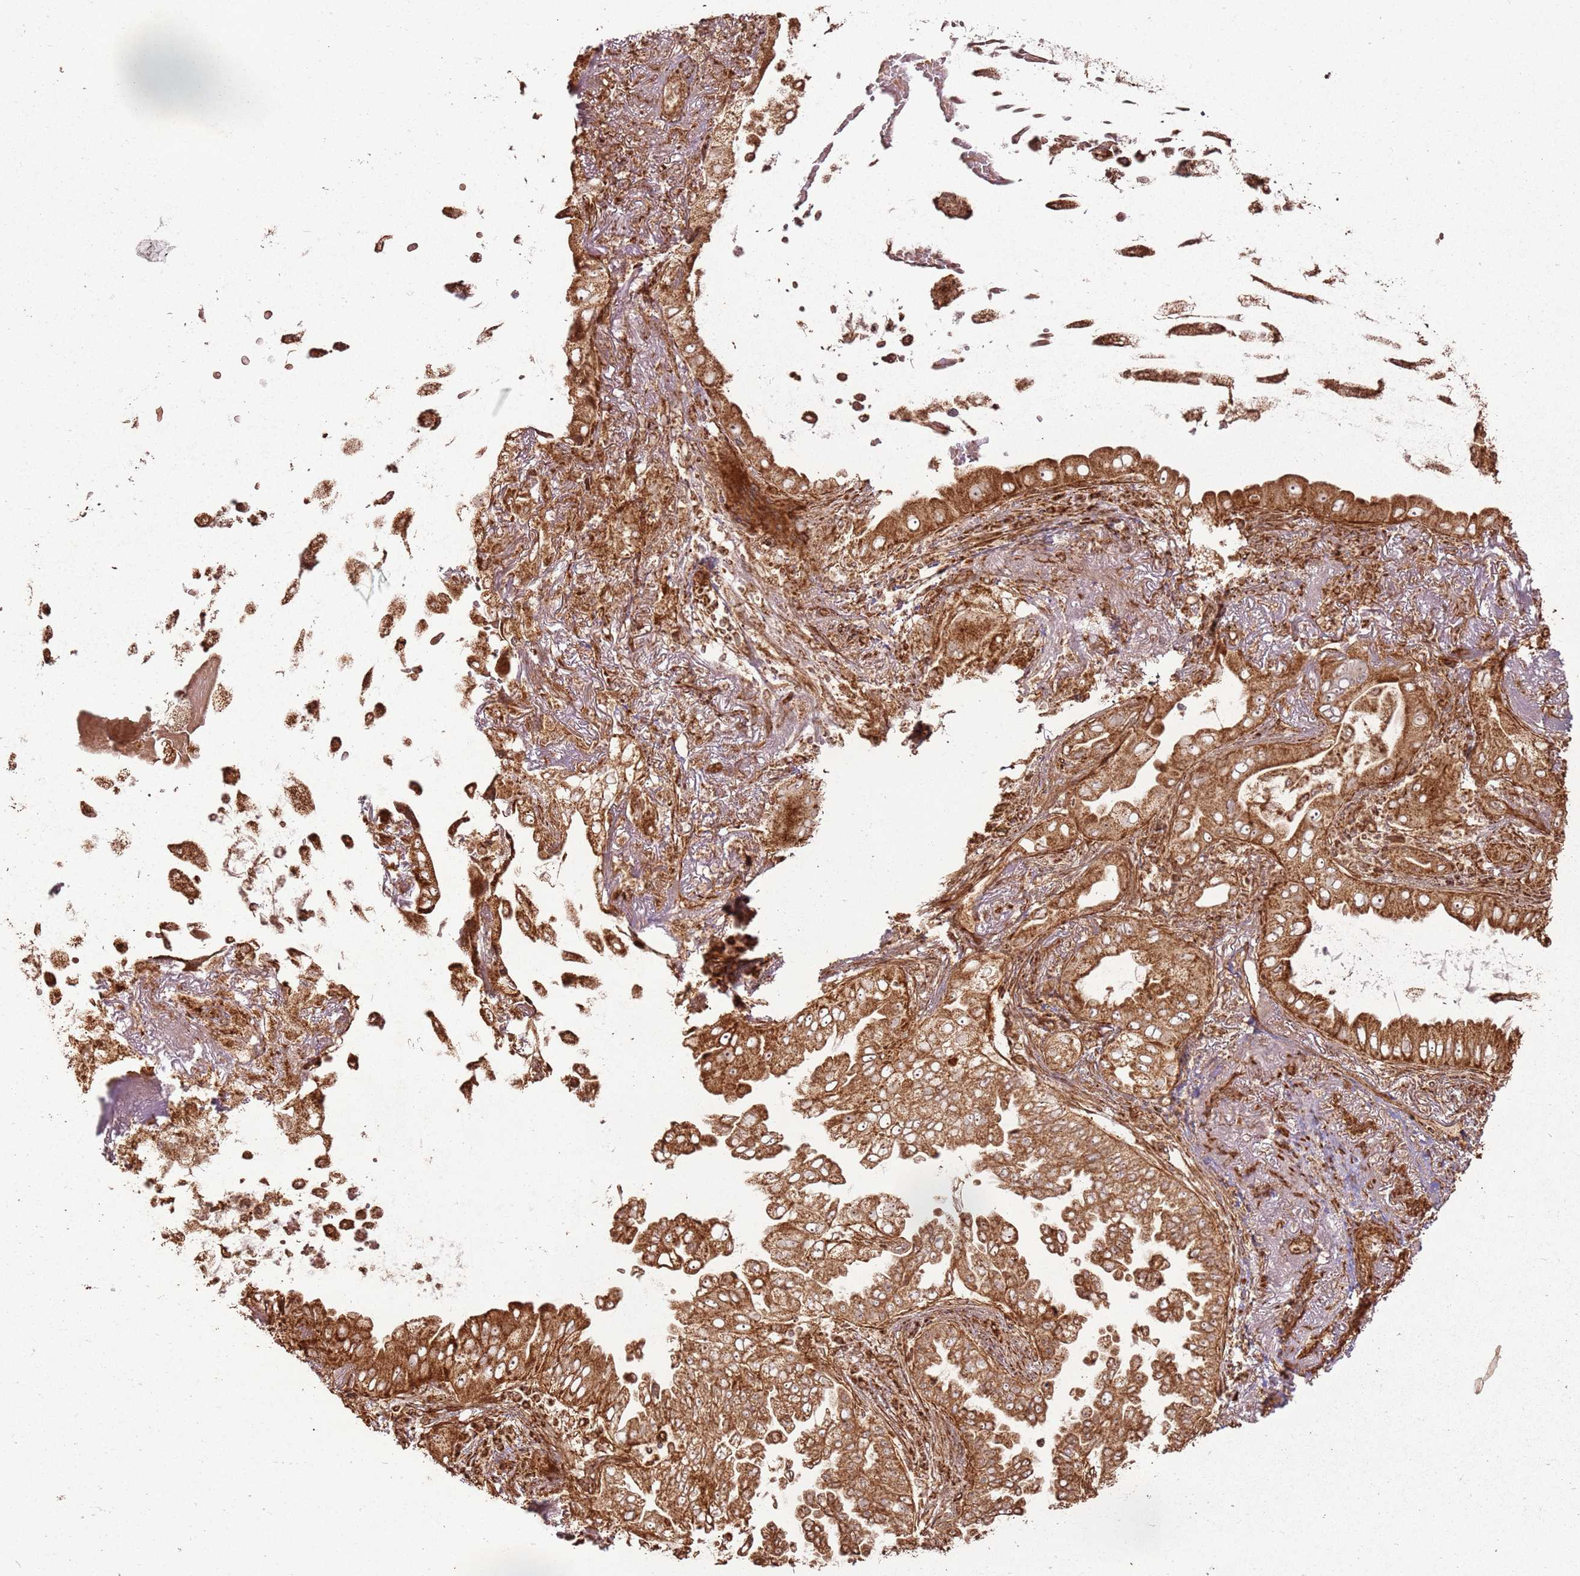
{"staining": {"intensity": "strong", "quantity": ">75%", "location": "cytoplasmic/membranous"}, "tissue": "lung cancer", "cell_type": "Tumor cells", "image_type": "cancer", "snomed": [{"axis": "morphology", "description": "Adenocarcinoma, NOS"}, {"axis": "topography", "description": "Lung"}], "caption": "Immunohistochemistry photomicrograph of lung cancer (adenocarcinoma) stained for a protein (brown), which reveals high levels of strong cytoplasmic/membranous staining in approximately >75% of tumor cells.", "gene": "MRPS6", "patient": {"sex": "female", "age": 69}}